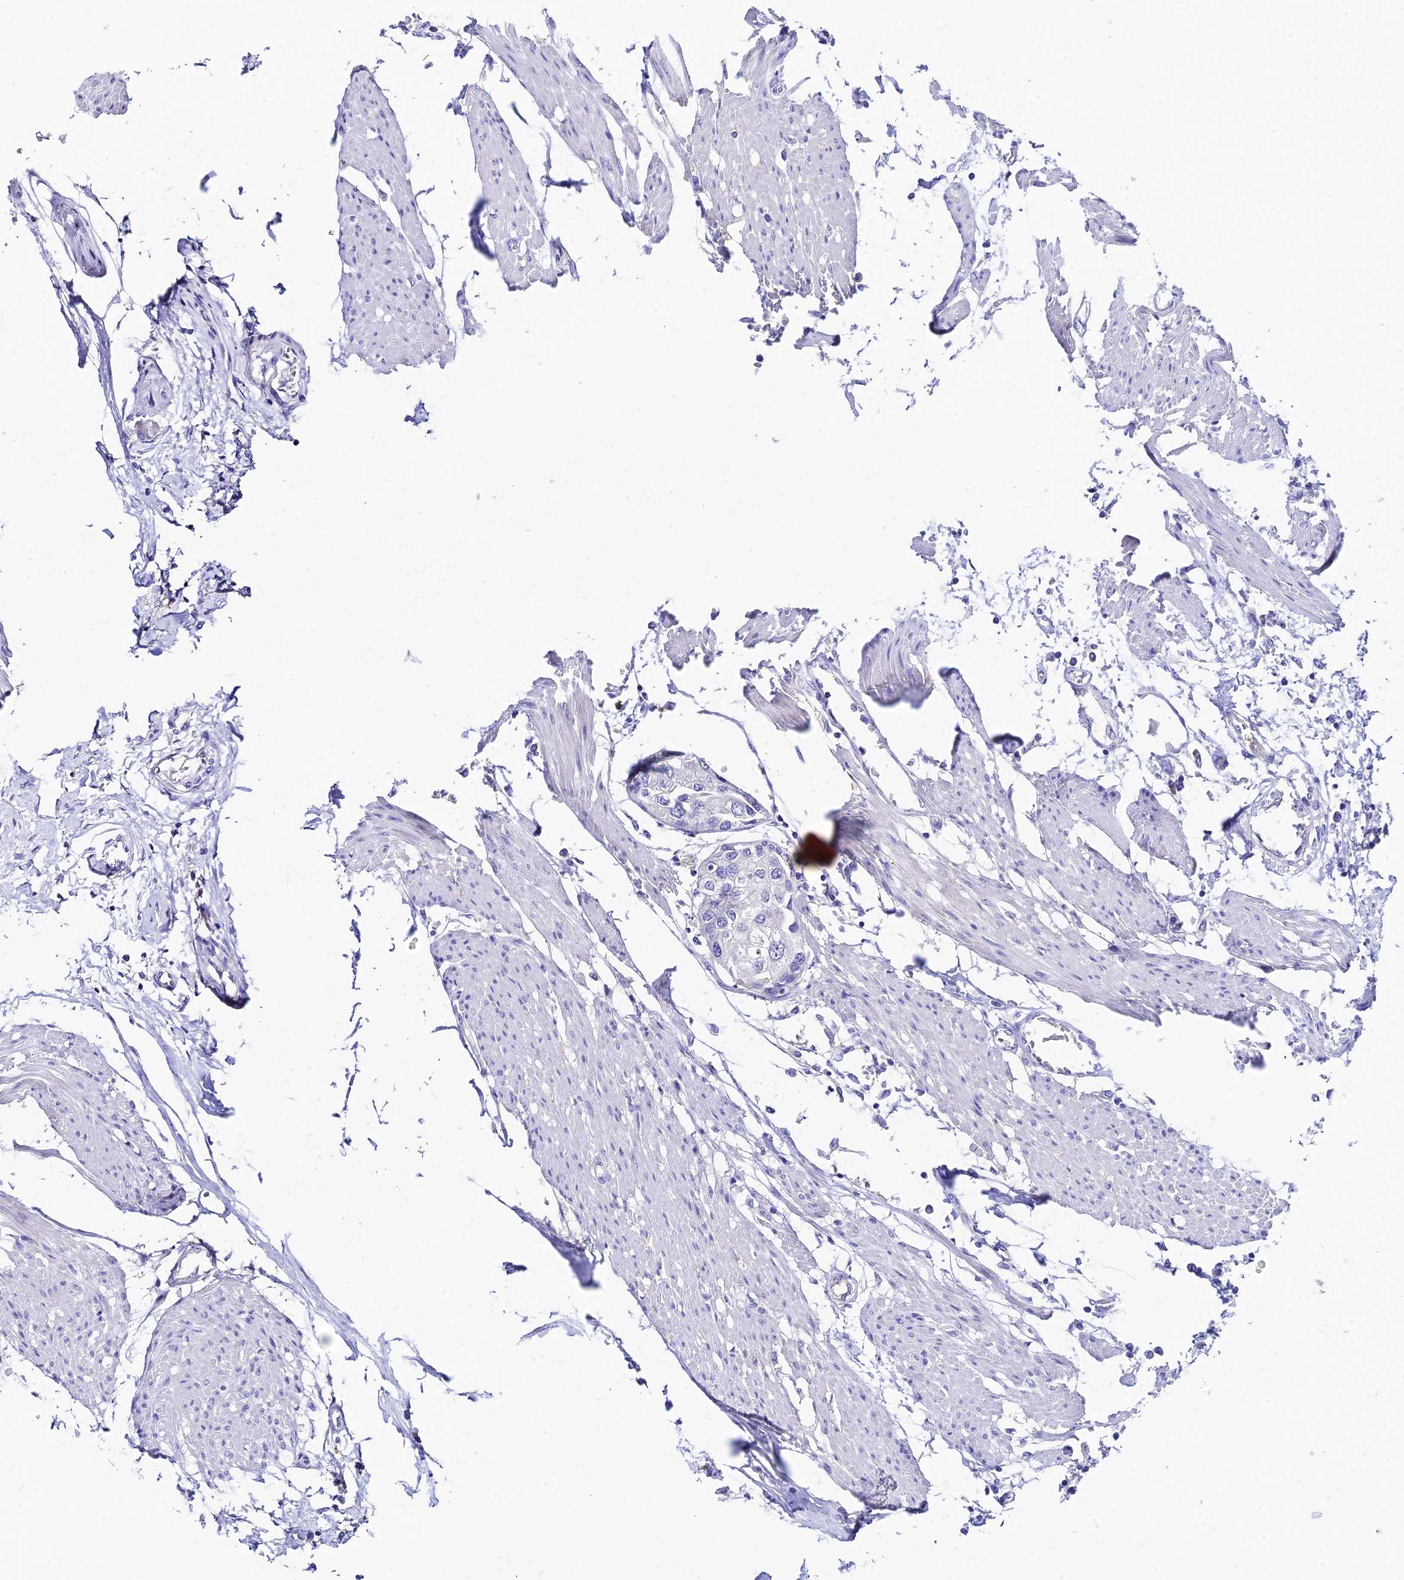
{"staining": {"intensity": "negative", "quantity": "none", "location": "none"}, "tissue": "urothelial cancer", "cell_type": "Tumor cells", "image_type": "cancer", "snomed": [{"axis": "morphology", "description": "Urothelial carcinoma, High grade"}, {"axis": "topography", "description": "Urinary bladder"}], "caption": "Immunohistochemical staining of human urothelial carcinoma (high-grade) exhibits no significant expression in tumor cells.", "gene": "CEP41", "patient": {"sex": "male", "age": 64}}